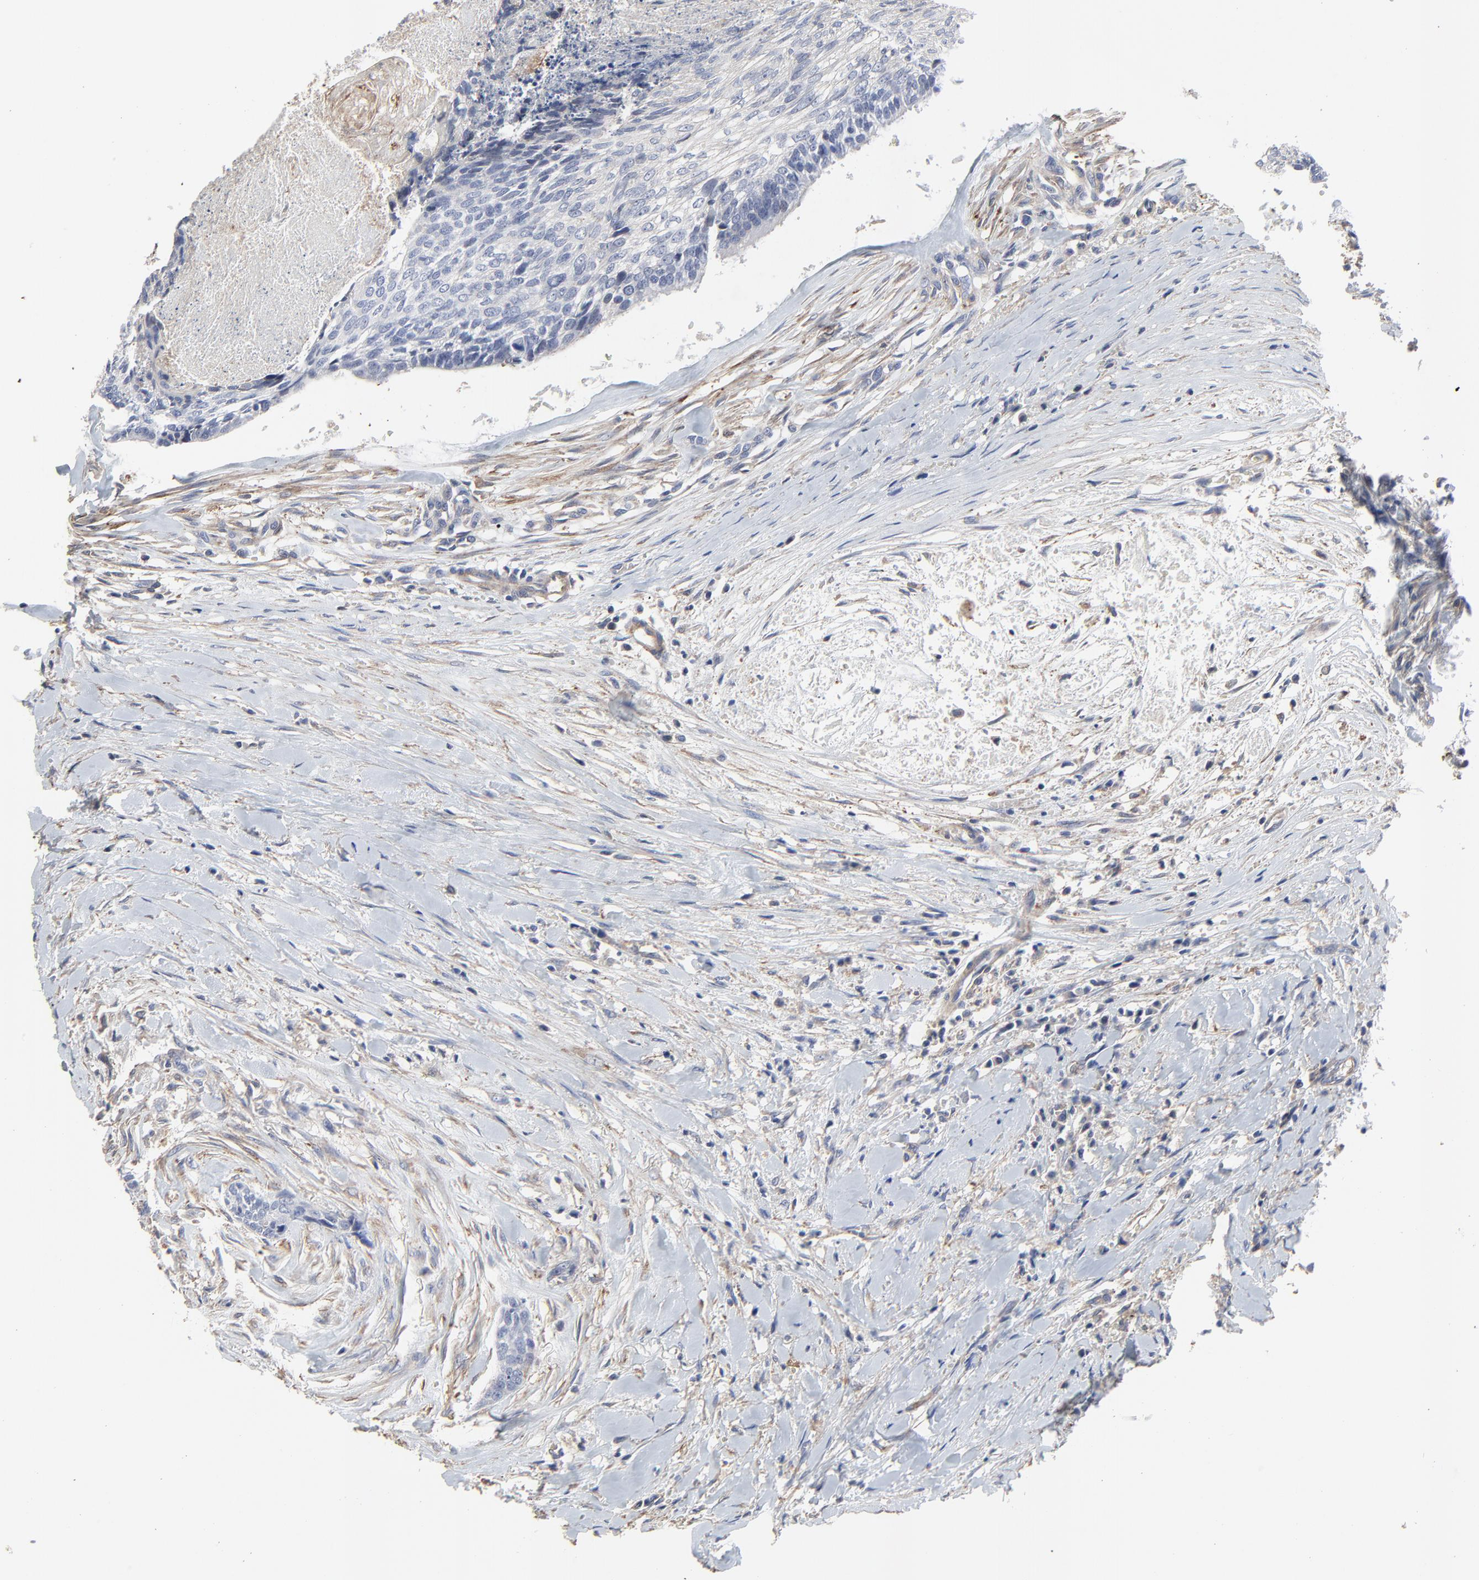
{"staining": {"intensity": "moderate", "quantity": "<25%", "location": "cytoplasmic/membranous"}, "tissue": "head and neck cancer", "cell_type": "Tumor cells", "image_type": "cancer", "snomed": [{"axis": "morphology", "description": "Squamous cell carcinoma, NOS"}, {"axis": "topography", "description": "Salivary gland"}, {"axis": "topography", "description": "Head-Neck"}], "caption": "Immunohistochemical staining of human head and neck cancer (squamous cell carcinoma) displays moderate cytoplasmic/membranous protein staining in about <25% of tumor cells.", "gene": "NXF3", "patient": {"sex": "male", "age": 70}}